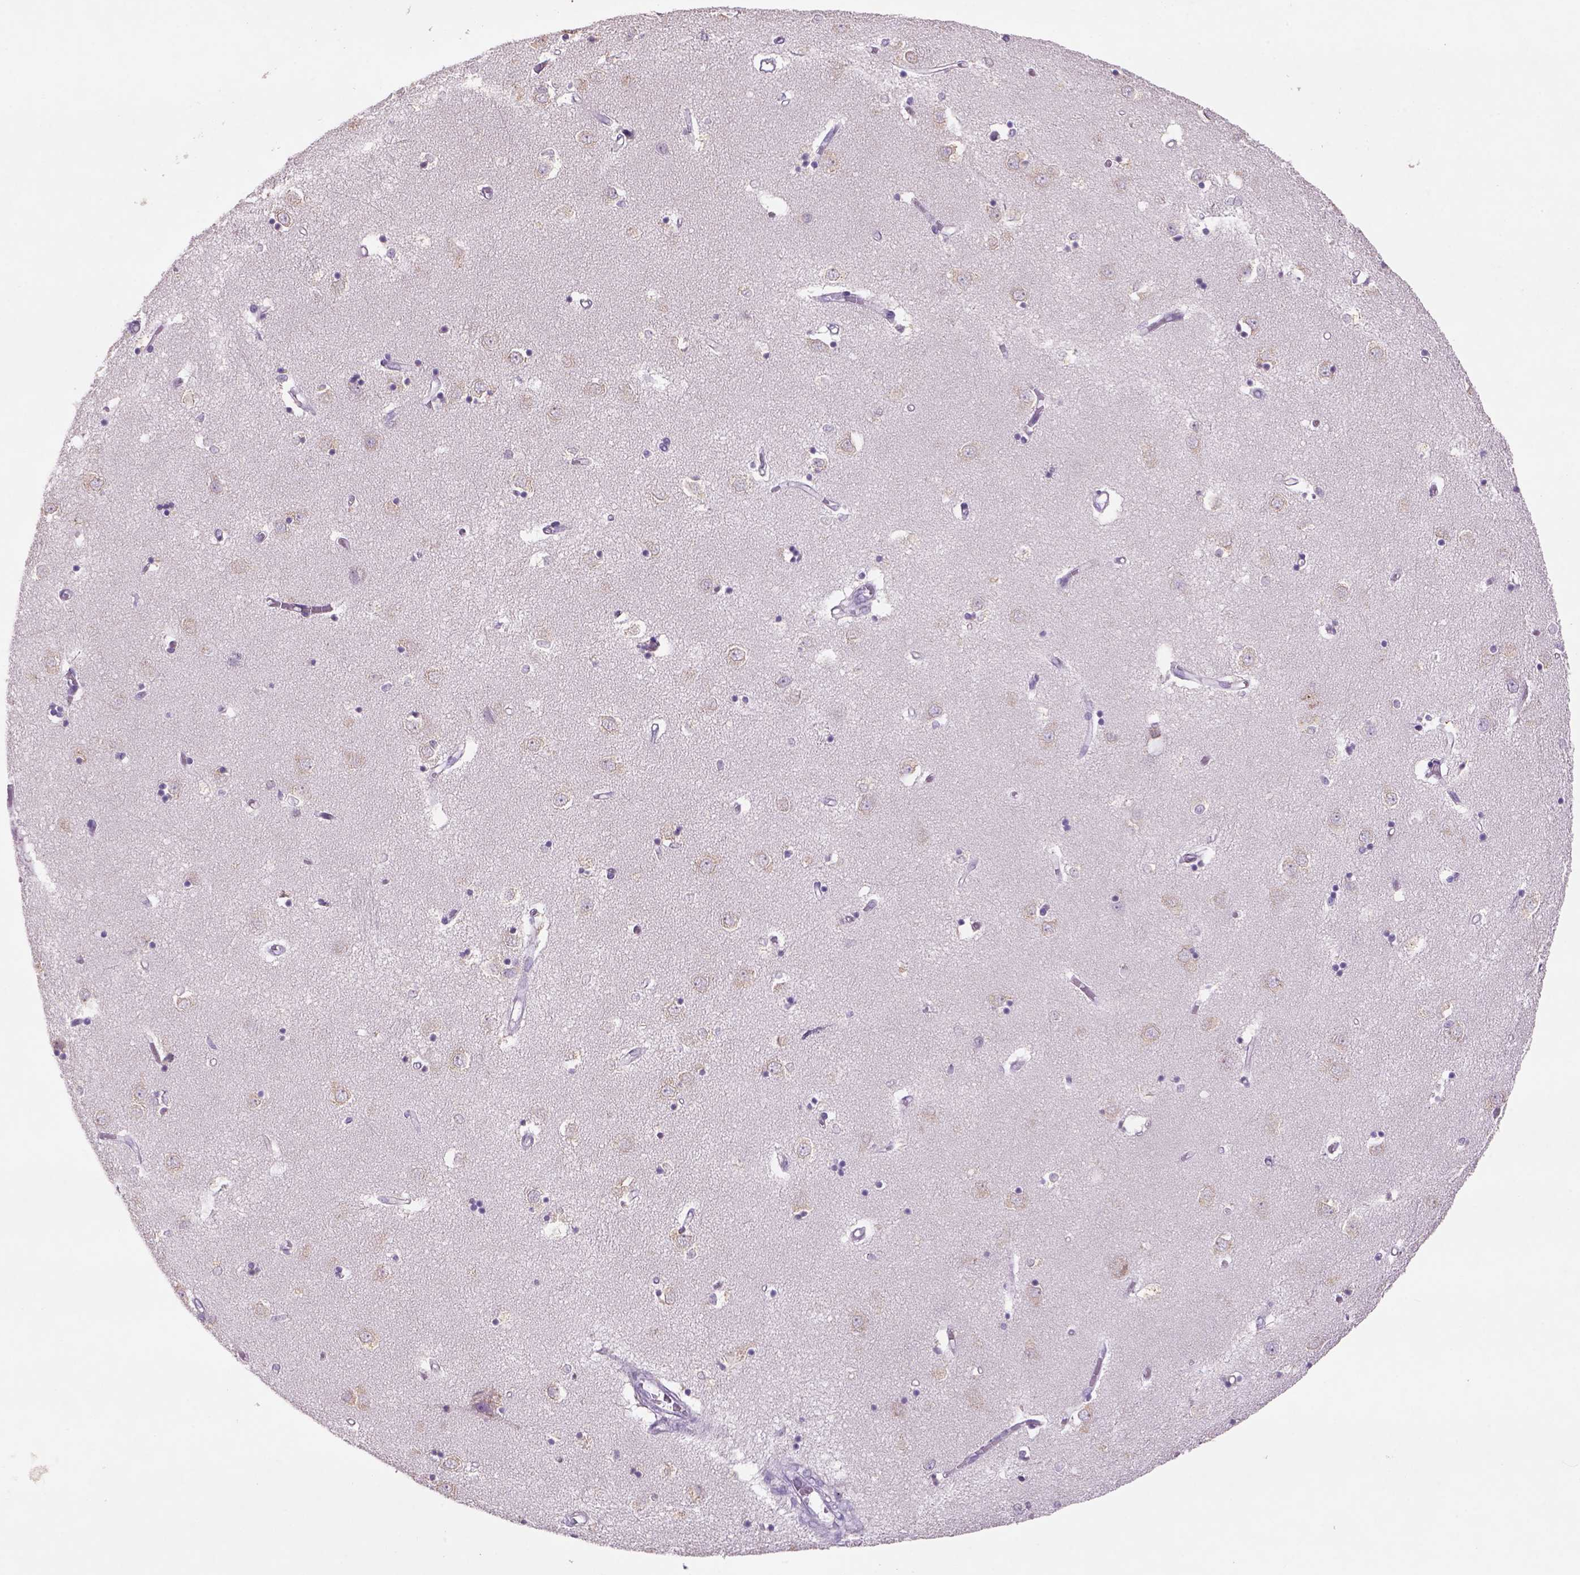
{"staining": {"intensity": "negative", "quantity": "none", "location": "none"}, "tissue": "caudate", "cell_type": "Glial cells", "image_type": "normal", "snomed": [{"axis": "morphology", "description": "Normal tissue, NOS"}, {"axis": "topography", "description": "Lateral ventricle wall"}], "caption": "High power microscopy micrograph of an IHC histopathology image of benign caudate, revealing no significant positivity in glial cells.", "gene": "NAALAD2", "patient": {"sex": "male", "age": 54}}